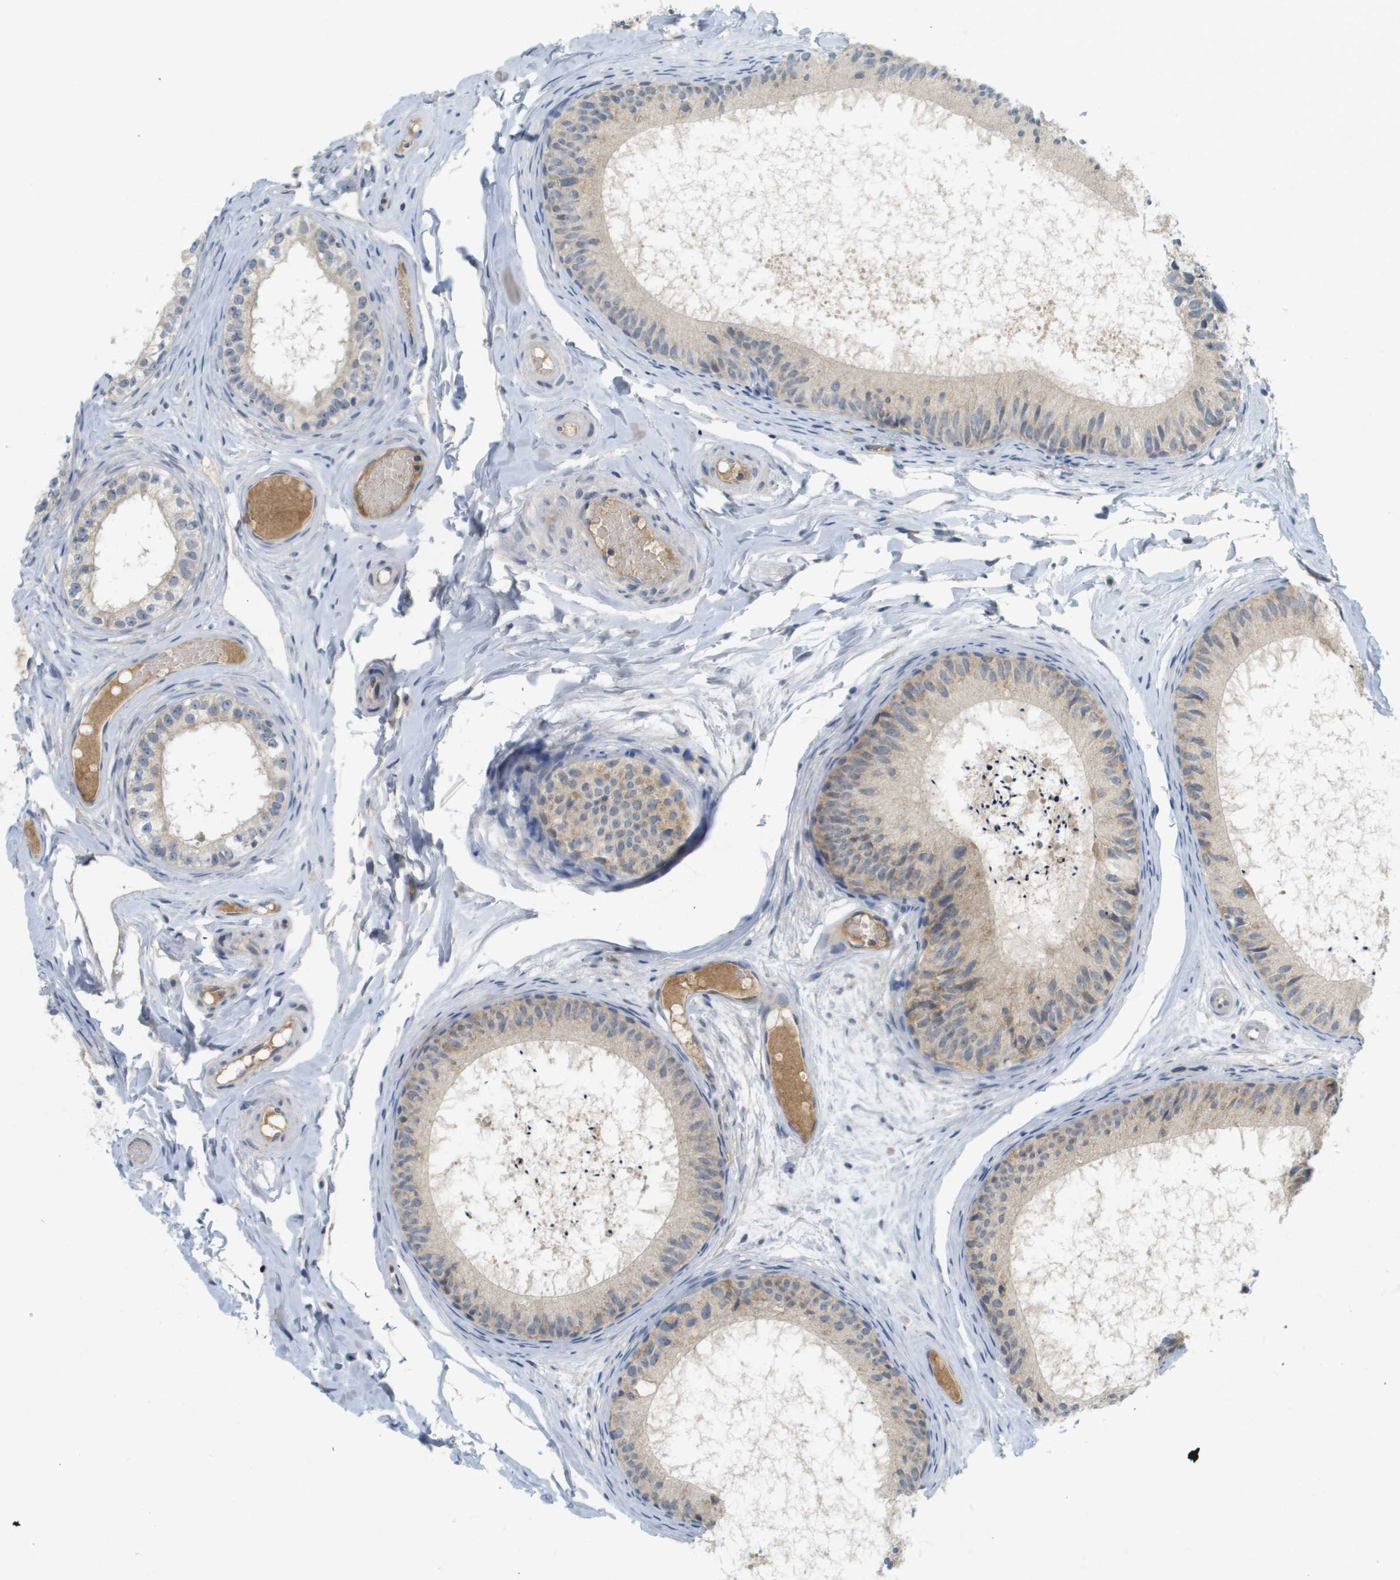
{"staining": {"intensity": "weak", "quantity": "25%-75%", "location": "cytoplasmic/membranous"}, "tissue": "epididymis", "cell_type": "Glandular cells", "image_type": "normal", "snomed": [{"axis": "morphology", "description": "Normal tissue, NOS"}, {"axis": "topography", "description": "Epididymis"}], "caption": "This is a histology image of IHC staining of unremarkable epididymis, which shows weak staining in the cytoplasmic/membranous of glandular cells.", "gene": "PROC", "patient": {"sex": "male", "age": 46}}